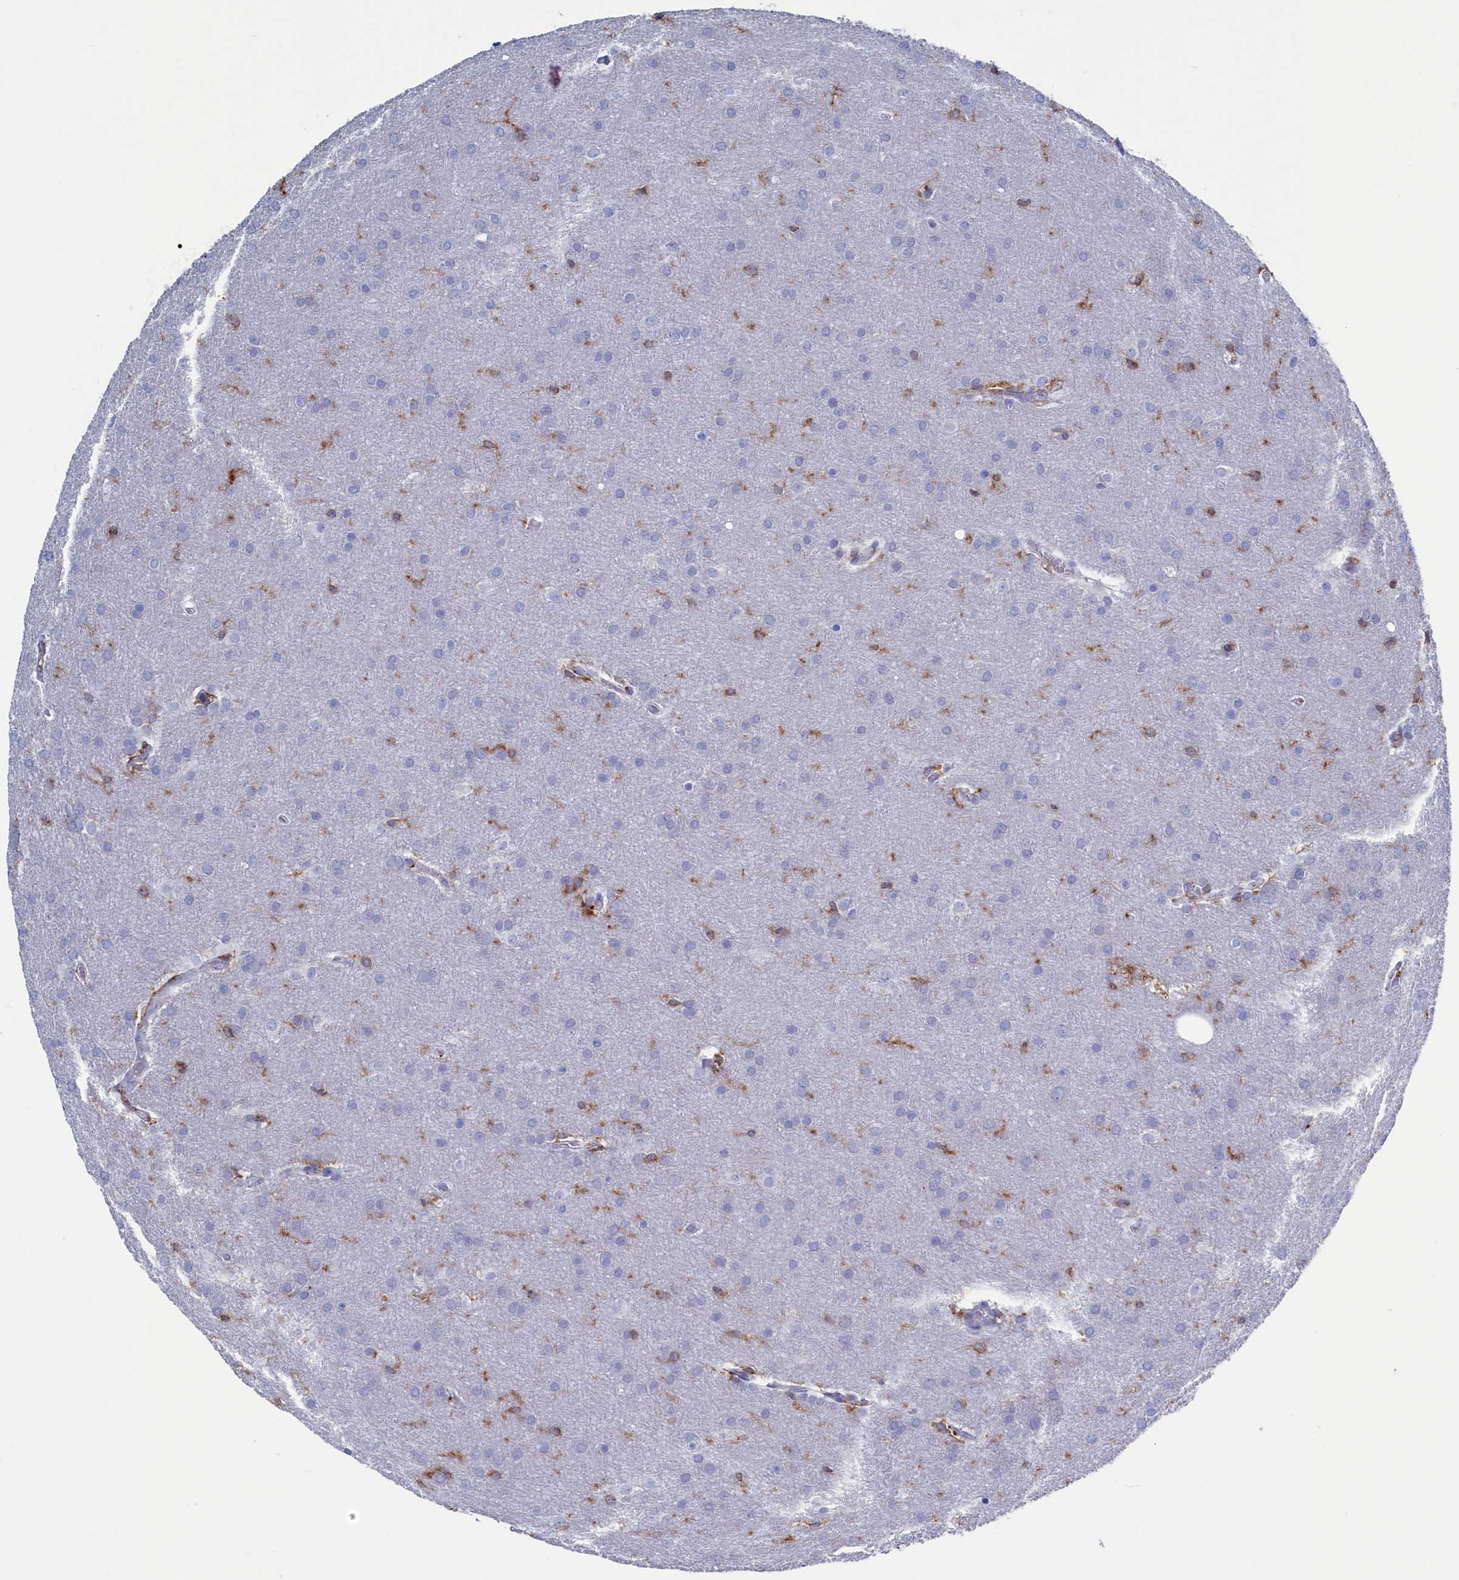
{"staining": {"intensity": "moderate", "quantity": "<25%", "location": "cytoplasmic/membranous"}, "tissue": "glioma", "cell_type": "Tumor cells", "image_type": "cancer", "snomed": [{"axis": "morphology", "description": "Glioma, malignant, Low grade"}, {"axis": "topography", "description": "Brain"}], "caption": "Immunohistochemistry (DAB (3,3'-diaminobenzidine)) staining of malignant low-grade glioma reveals moderate cytoplasmic/membranous protein expression in approximately <25% of tumor cells.", "gene": "TYROBP", "patient": {"sex": "female", "age": 32}}